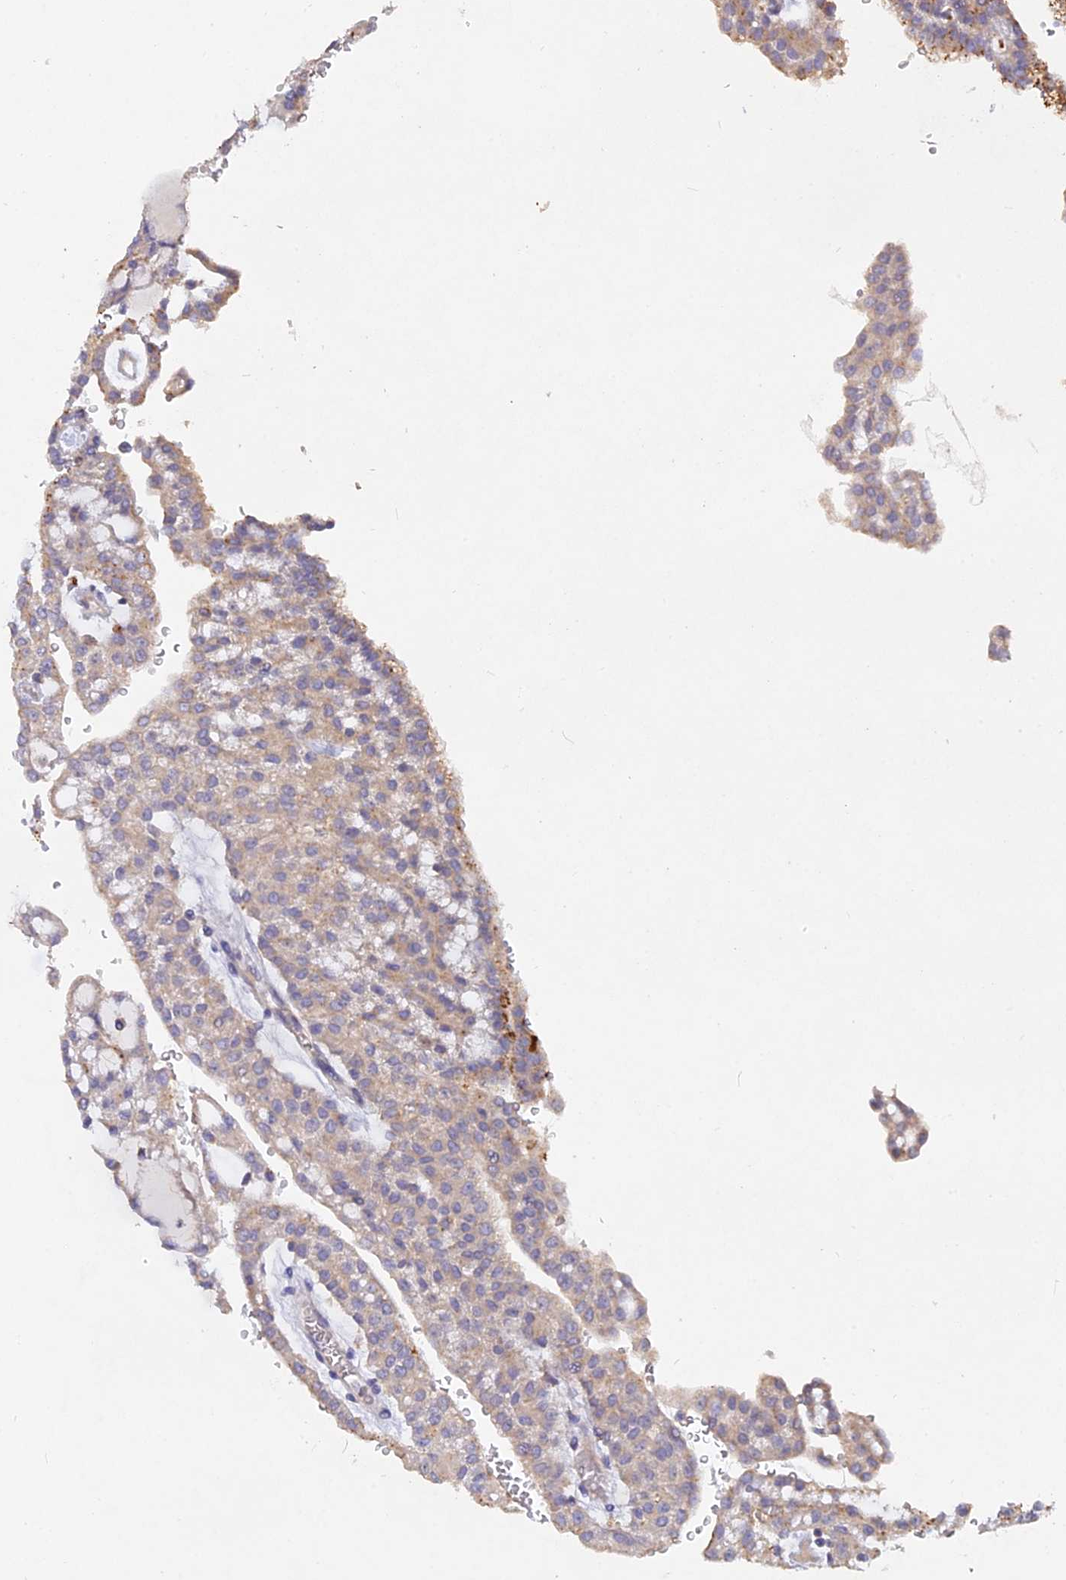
{"staining": {"intensity": "weak", "quantity": "<25%", "location": "cytoplasmic/membranous"}, "tissue": "renal cancer", "cell_type": "Tumor cells", "image_type": "cancer", "snomed": [{"axis": "morphology", "description": "Adenocarcinoma, NOS"}, {"axis": "topography", "description": "Kidney"}], "caption": "This is a image of IHC staining of adenocarcinoma (renal), which shows no expression in tumor cells. (IHC, brightfield microscopy, high magnification).", "gene": "SLC26A4", "patient": {"sex": "male", "age": 63}}